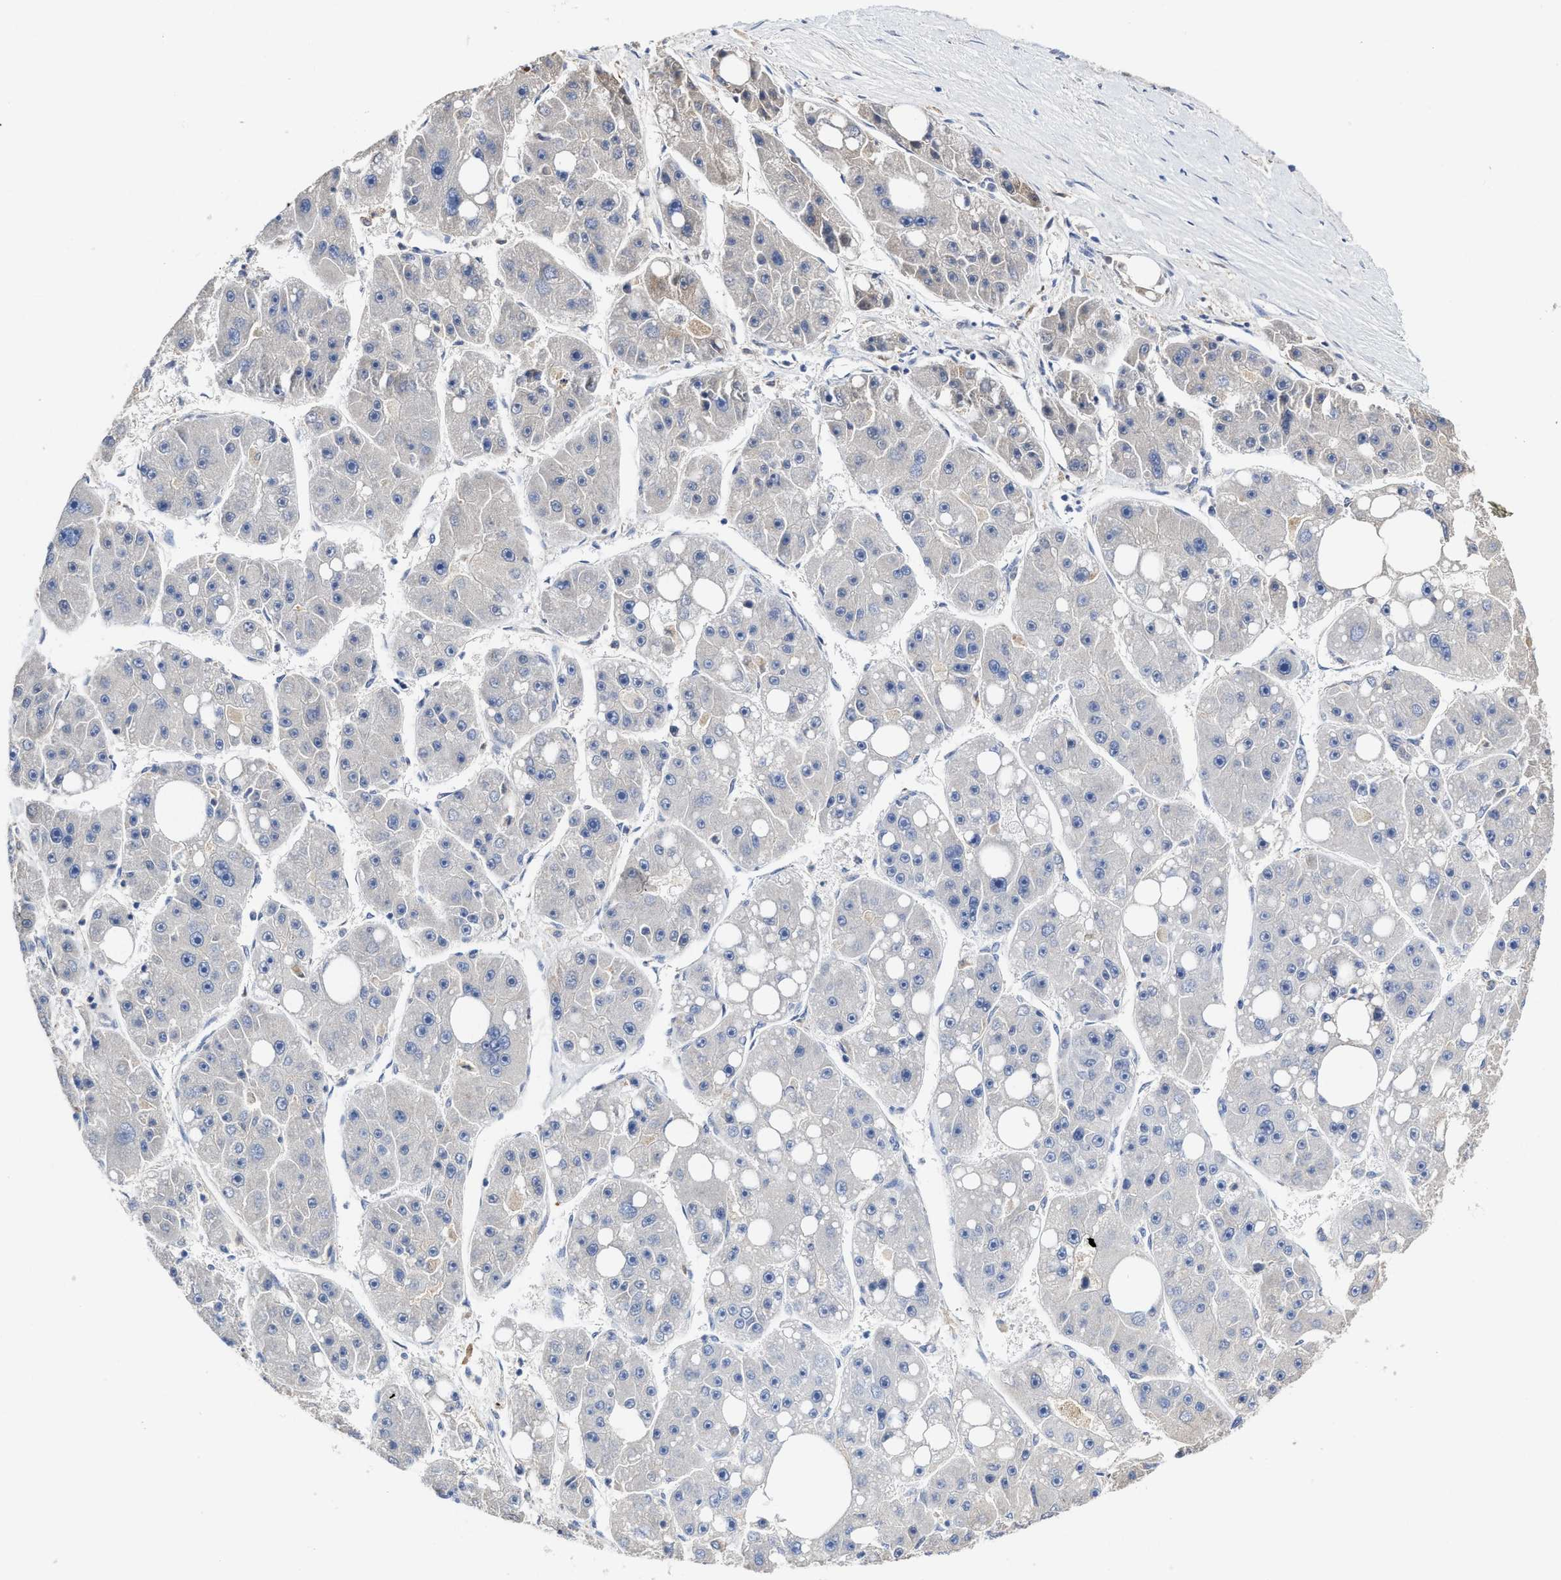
{"staining": {"intensity": "negative", "quantity": "none", "location": "none"}, "tissue": "liver cancer", "cell_type": "Tumor cells", "image_type": "cancer", "snomed": [{"axis": "morphology", "description": "Carcinoma, Hepatocellular, NOS"}, {"axis": "topography", "description": "Liver"}], "caption": "The image exhibits no staining of tumor cells in hepatocellular carcinoma (liver).", "gene": "C2", "patient": {"sex": "female", "age": 61}}